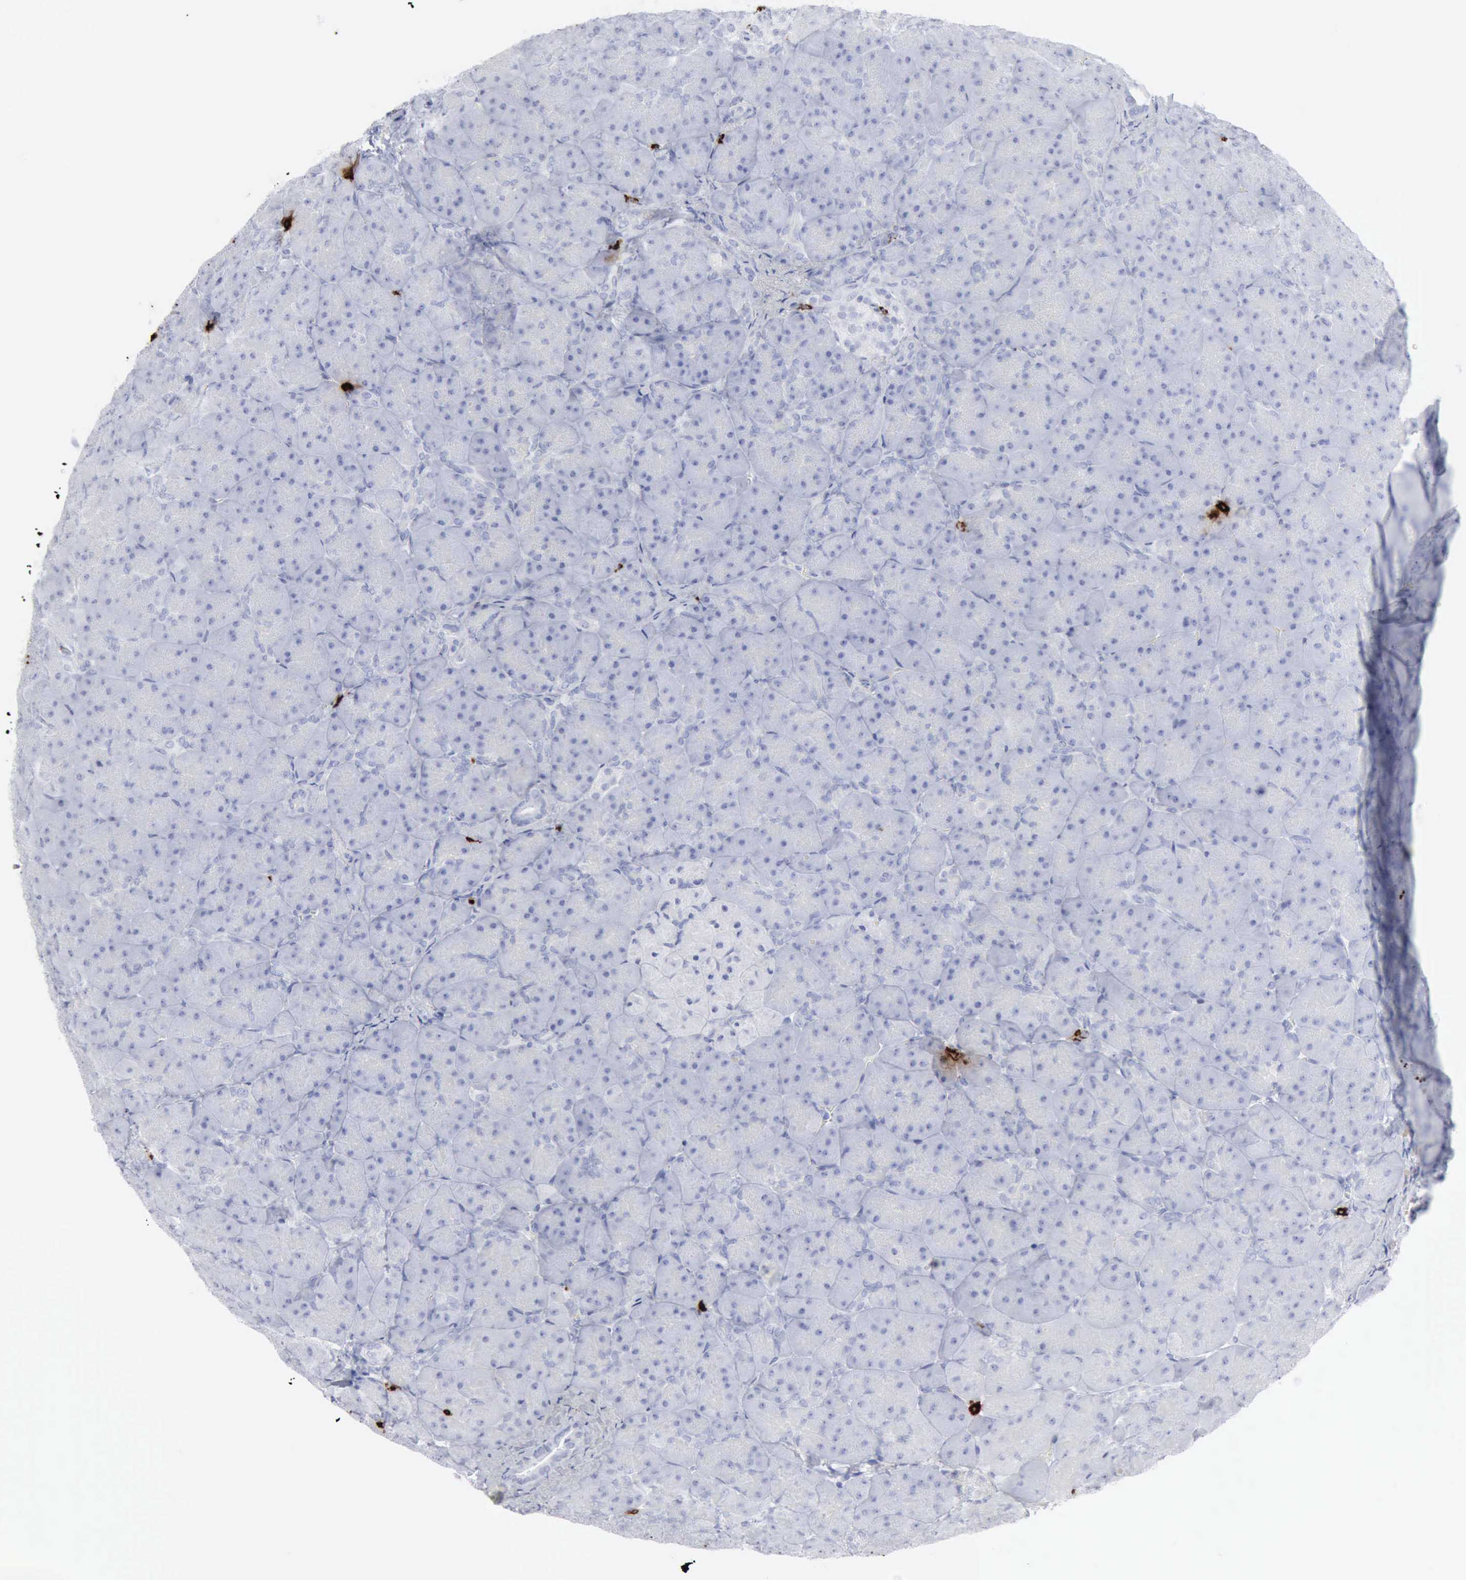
{"staining": {"intensity": "negative", "quantity": "none", "location": "none"}, "tissue": "pancreas", "cell_type": "Exocrine glandular cells", "image_type": "normal", "snomed": [{"axis": "morphology", "description": "Normal tissue, NOS"}, {"axis": "topography", "description": "Pancreas"}], "caption": "Immunohistochemistry image of unremarkable pancreas: pancreas stained with DAB (3,3'-diaminobenzidine) demonstrates no significant protein staining in exocrine glandular cells. (DAB immunohistochemistry (IHC) with hematoxylin counter stain).", "gene": "CMA1", "patient": {"sex": "male", "age": 66}}